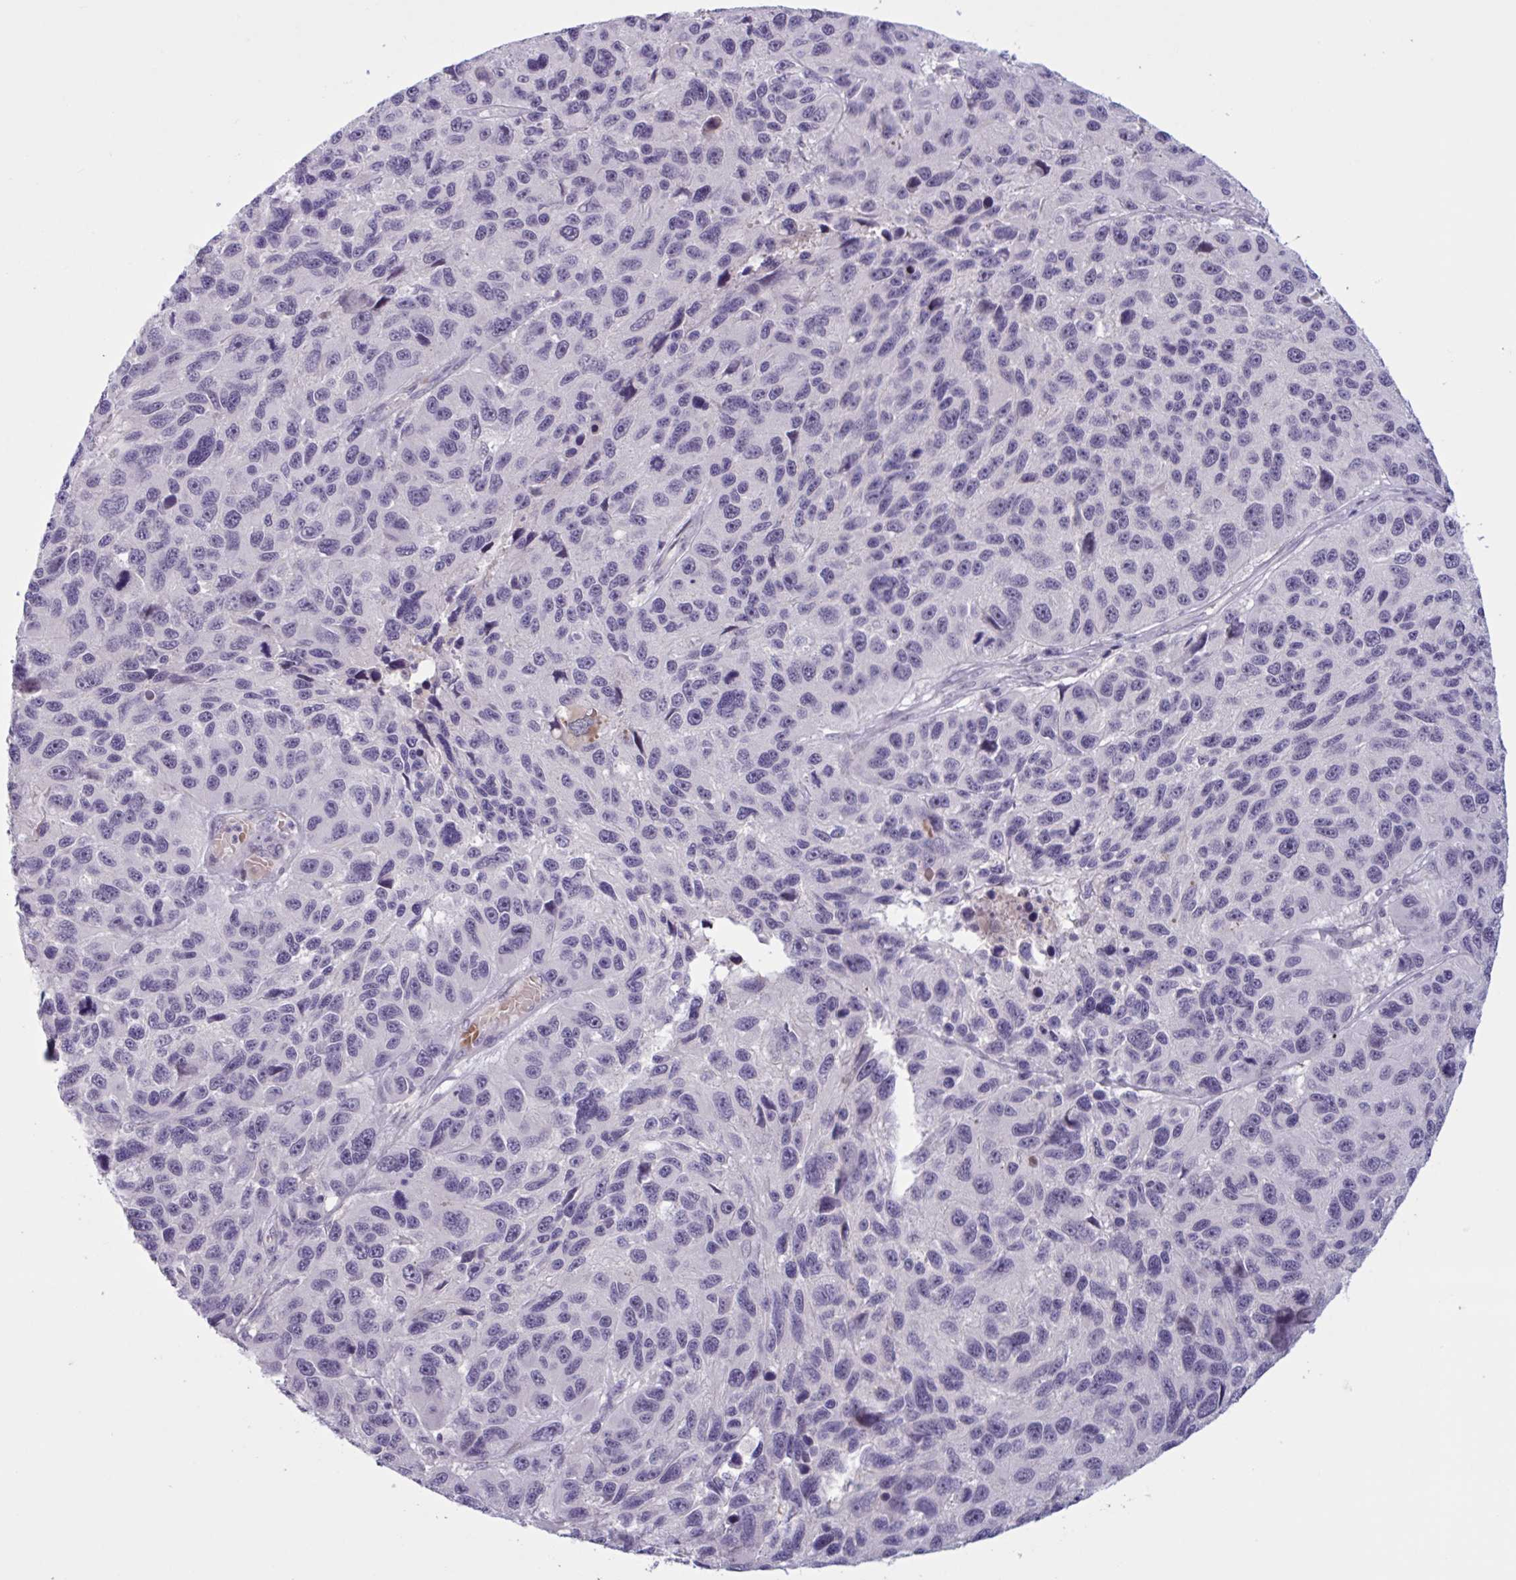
{"staining": {"intensity": "negative", "quantity": "none", "location": "none"}, "tissue": "melanoma", "cell_type": "Tumor cells", "image_type": "cancer", "snomed": [{"axis": "morphology", "description": "Malignant melanoma, NOS"}, {"axis": "topography", "description": "Skin"}], "caption": "This is a image of immunohistochemistry staining of malignant melanoma, which shows no staining in tumor cells.", "gene": "RFPL4B", "patient": {"sex": "male", "age": 53}}